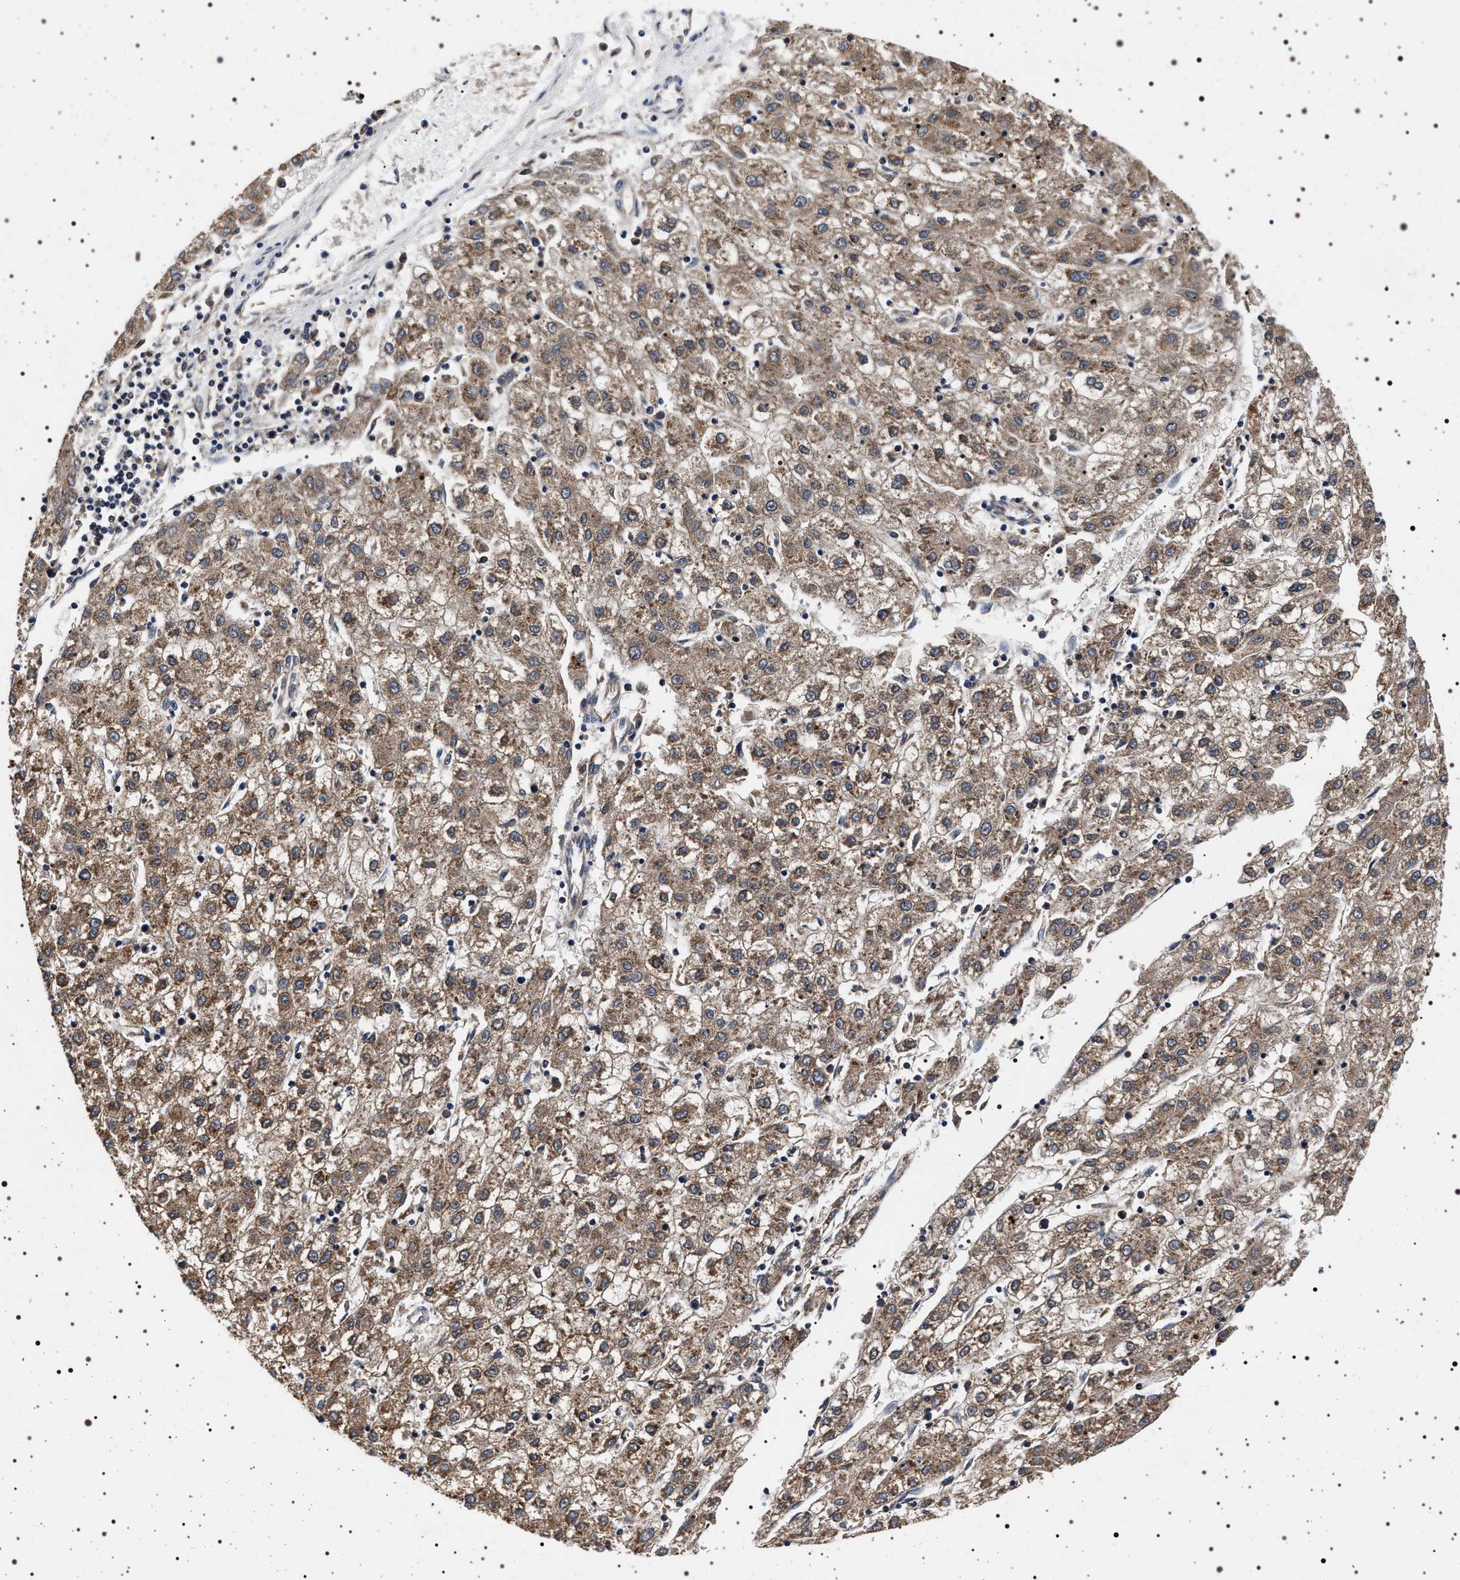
{"staining": {"intensity": "moderate", "quantity": ">75%", "location": "cytoplasmic/membranous"}, "tissue": "liver cancer", "cell_type": "Tumor cells", "image_type": "cancer", "snomed": [{"axis": "morphology", "description": "Carcinoma, Hepatocellular, NOS"}, {"axis": "topography", "description": "Liver"}], "caption": "Immunohistochemistry staining of liver cancer (hepatocellular carcinoma), which displays medium levels of moderate cytoplasmic/membranous expression in about >75% of tumor cells indicating moderate cytoplasmic/membranous protein expression. The staining was performed using DAB (3,3'-diaminobenzidine) (brown) for protein detection and nuclei were counterstained in hematoxylin (blue).", "gene": "DCBLD2", "patient": {"sex": "male", "age": 72}}